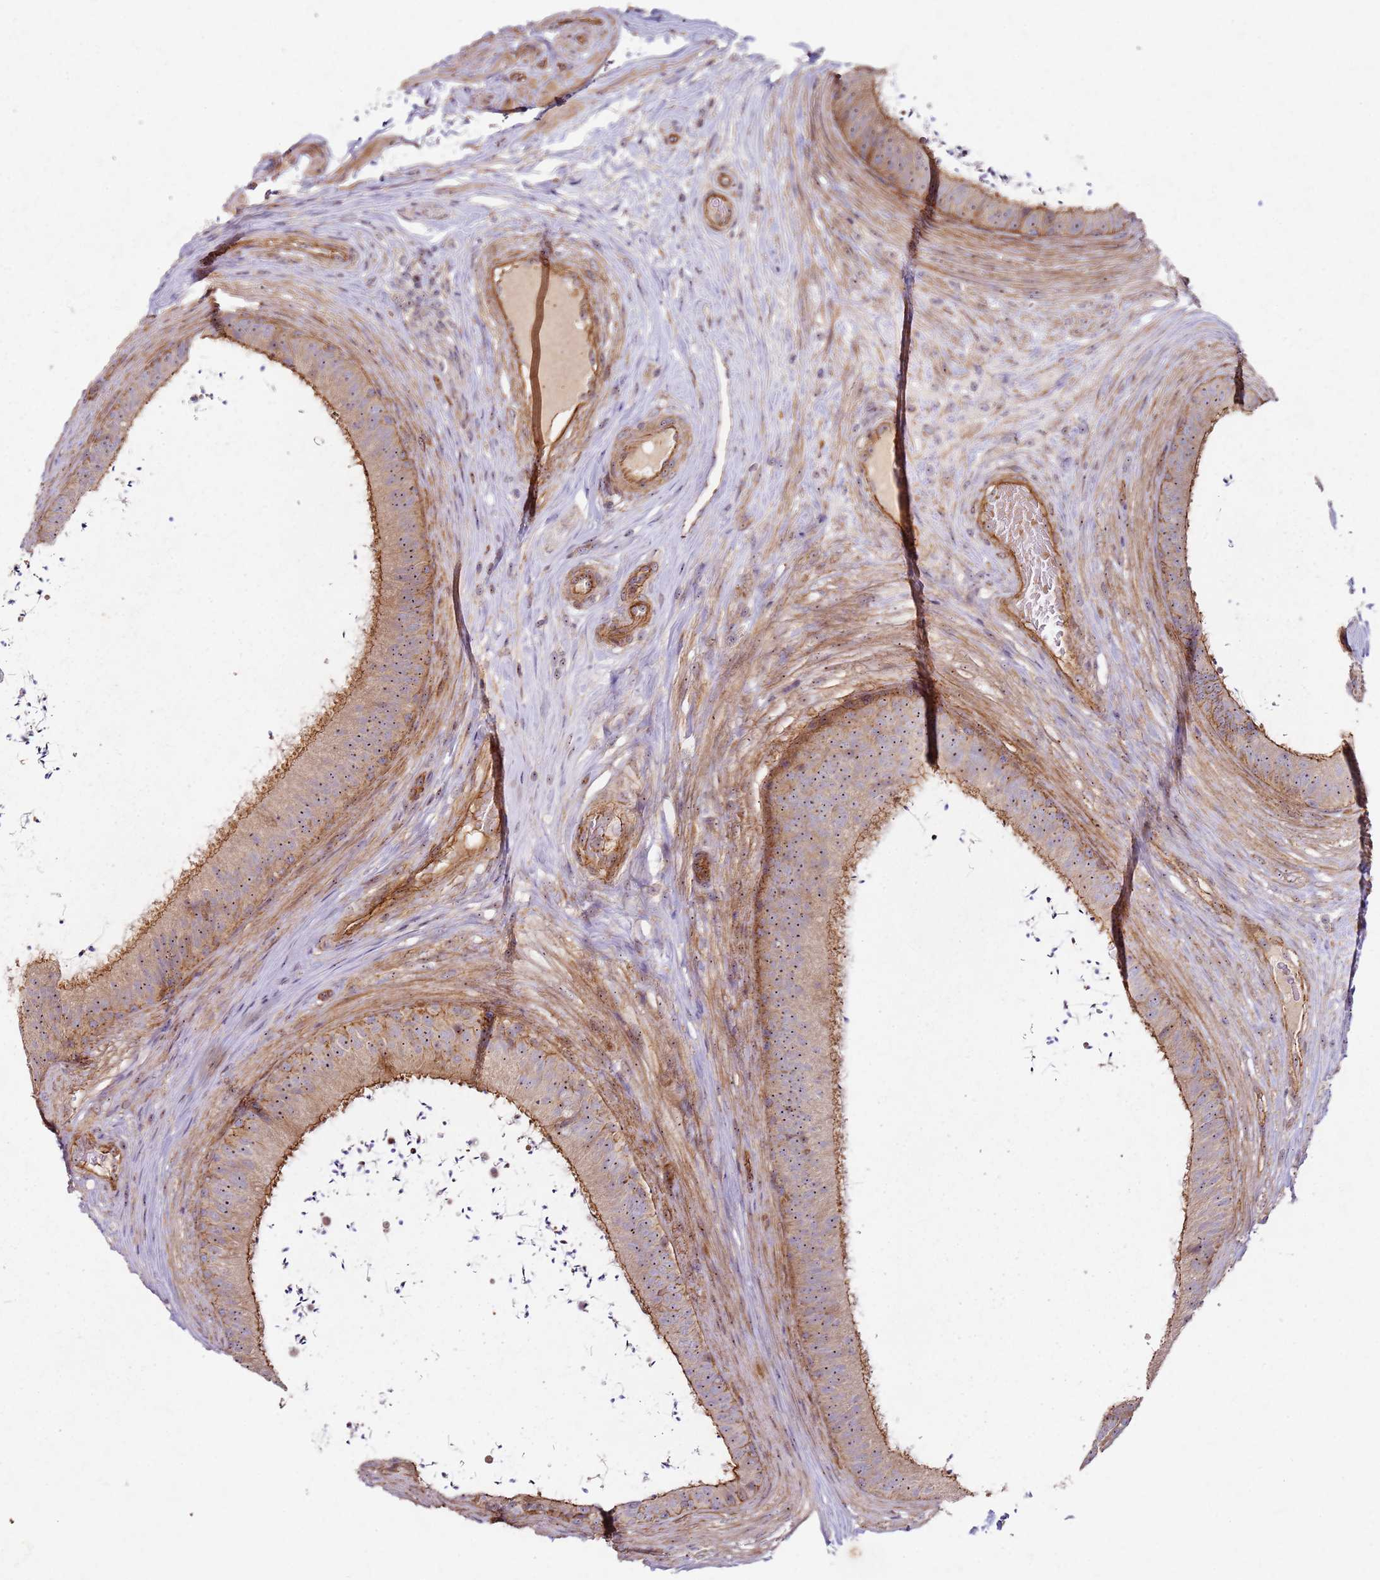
{"staining": {"intensity": "moderate", "quantity": ">75%", "location": "cytoplasmic/membranous"}, "tissue": "epididymis", "cell_type": "Glandular cells", "image_type": "normal", "snomed": [{"axis": "morphology", "description": "Normal tissue, NOS"}, {"axis": "topography", "description": "Testis"}, {"axis": "topography", "description": "Epididymis"}], "caption": "This histopathology image displays IHC staining of benign human epididymis, with medium moderate cytoplasmic/membranous staining in approximately >75% of glandular cells.", "gene": "C2CD4B", "patient": {"sex": "male", "age": 41}}